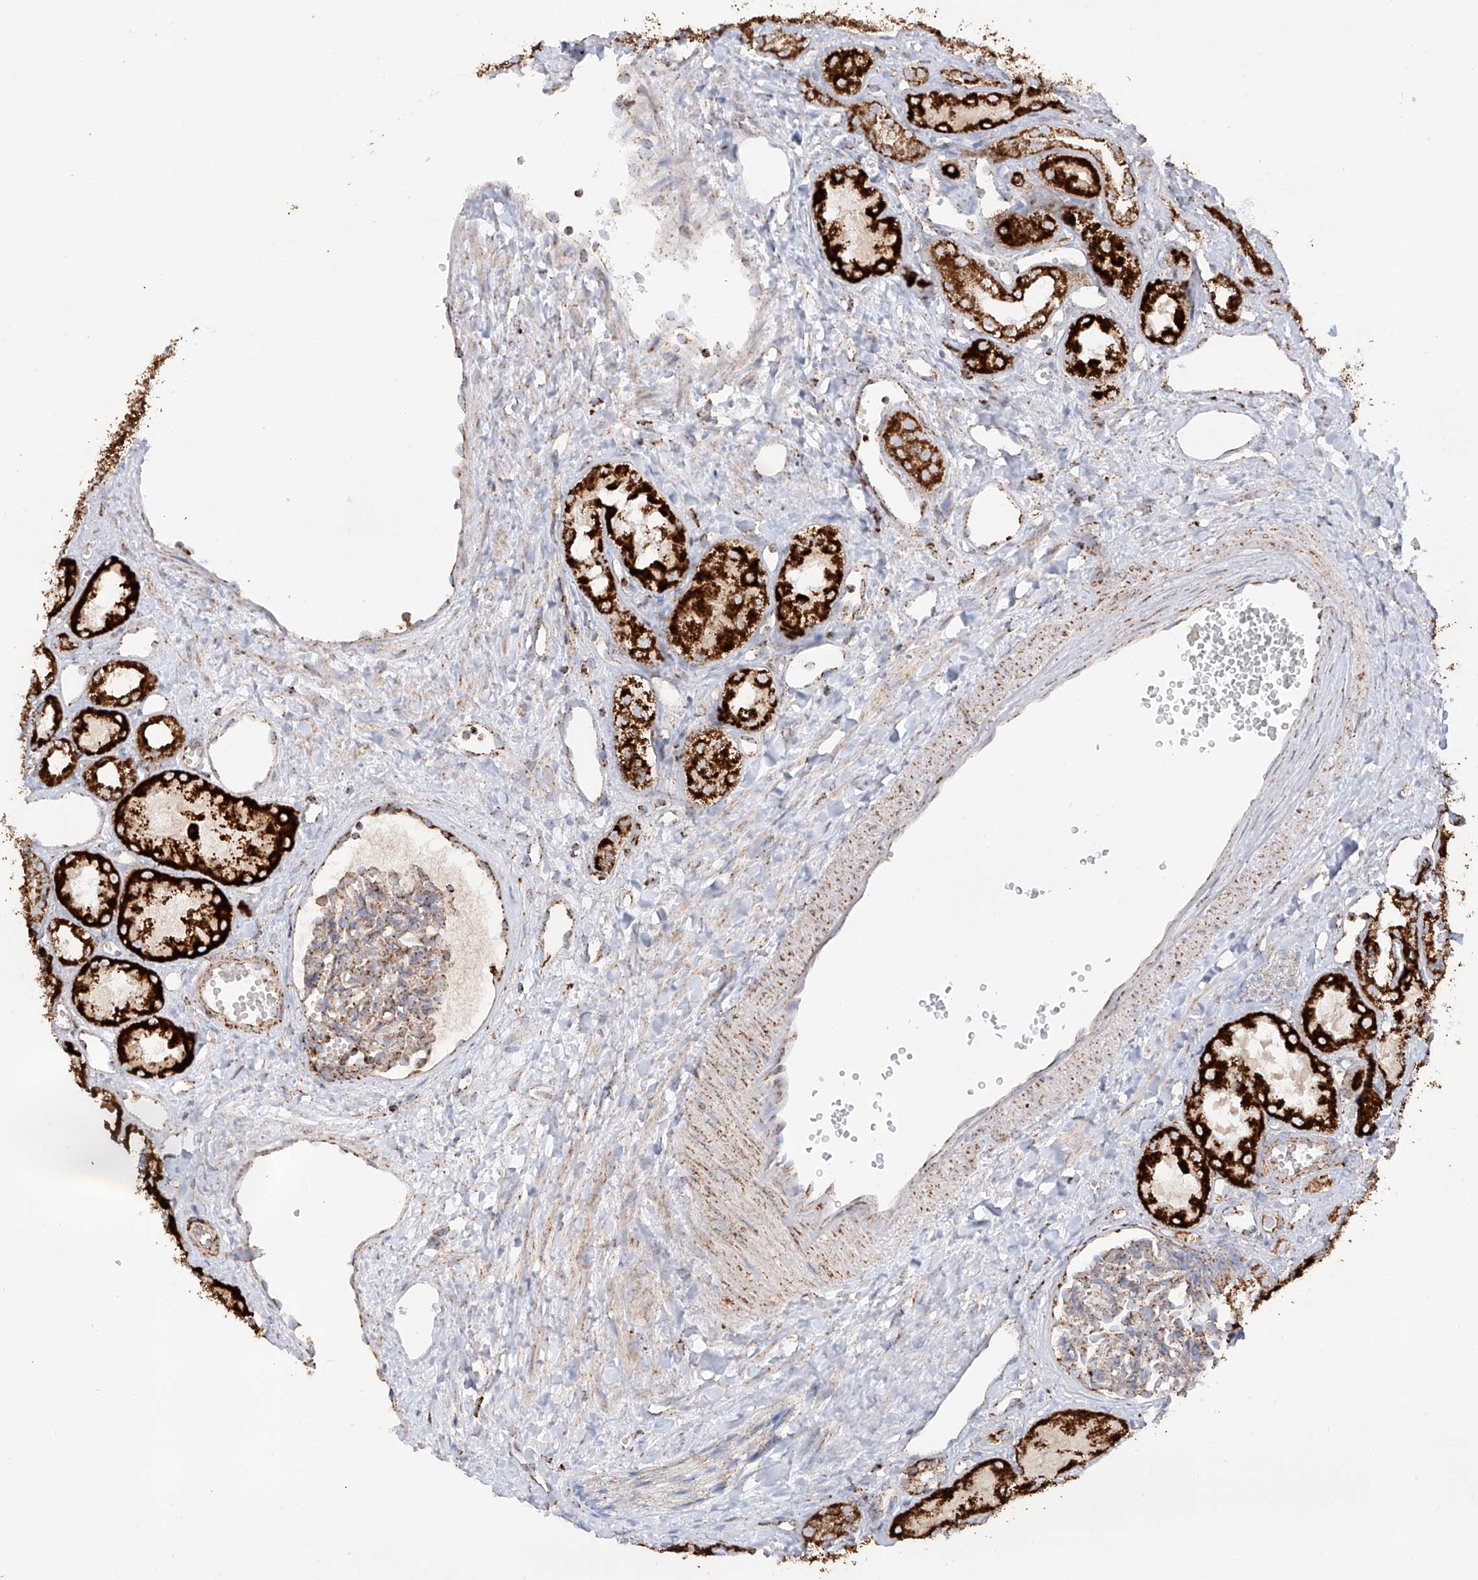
{"staining": {"intensity": "moderate", "quantity": "25%-75%", "location": "cytoplasmic/membranous"}, "tissue": "kidney", "cell_type": "Cells in glomeruli", "image_type": "normal", "snomed": [{"axis": "morphology", "description": "Normal tissue, NOS"}, {"axis": "topography", "description": "Kidney"}], "caption": "Protein positivity by immunohistochemistry (IHC) shows moderate cytoplasmic/membranous staining in approximately 25%-75% of cells in glomeruli in normal kidney.", "gene": "TTC27", "patient": {"sex": "male", "age": 16}}